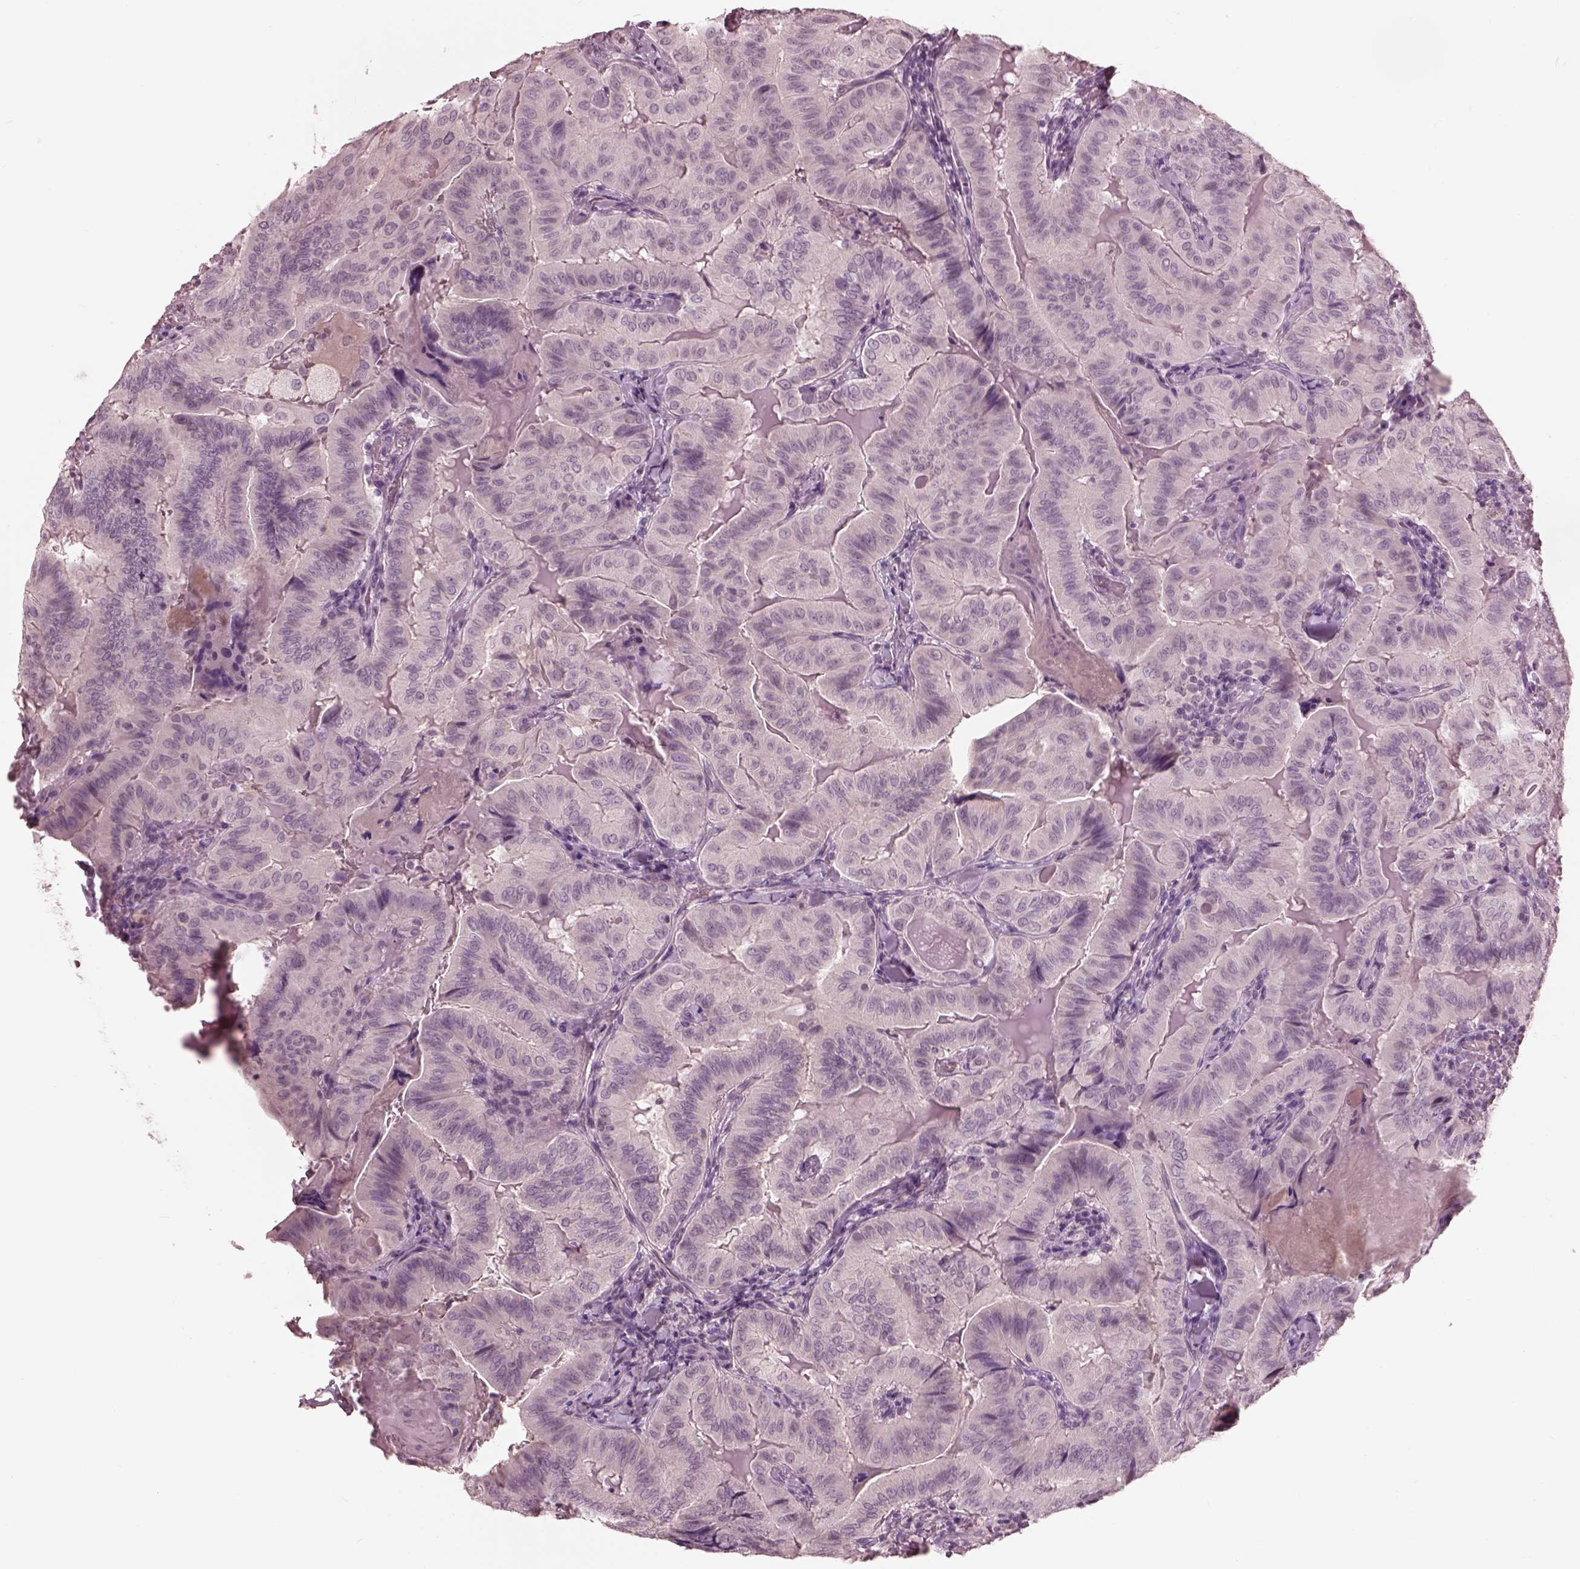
{"staining": {"intensity": "negative", "quantity": "none", "location": "none"}, "tissue": "thyroid cancer", "cell_type": "Tumor cells", "image_type": "cancer", "snomed": [{"axis": "morphology", "description": "Papillary adenocarcinoma, NOS"}, {"axis": "topography", "description": "Thyroid gland"}], "caption": "Immunohistochemical staining of human thyroid cancer (papillary adenocarcinoma) exhibits no significant positivity in tumor cells. (Brightfield microscopy of DAB (3,3'-diaminobenzidine) immunohistochemistry (IHC) at high magnification).", "gene": "GARIN4", "patient": {"sex": "female", "age": 68}}